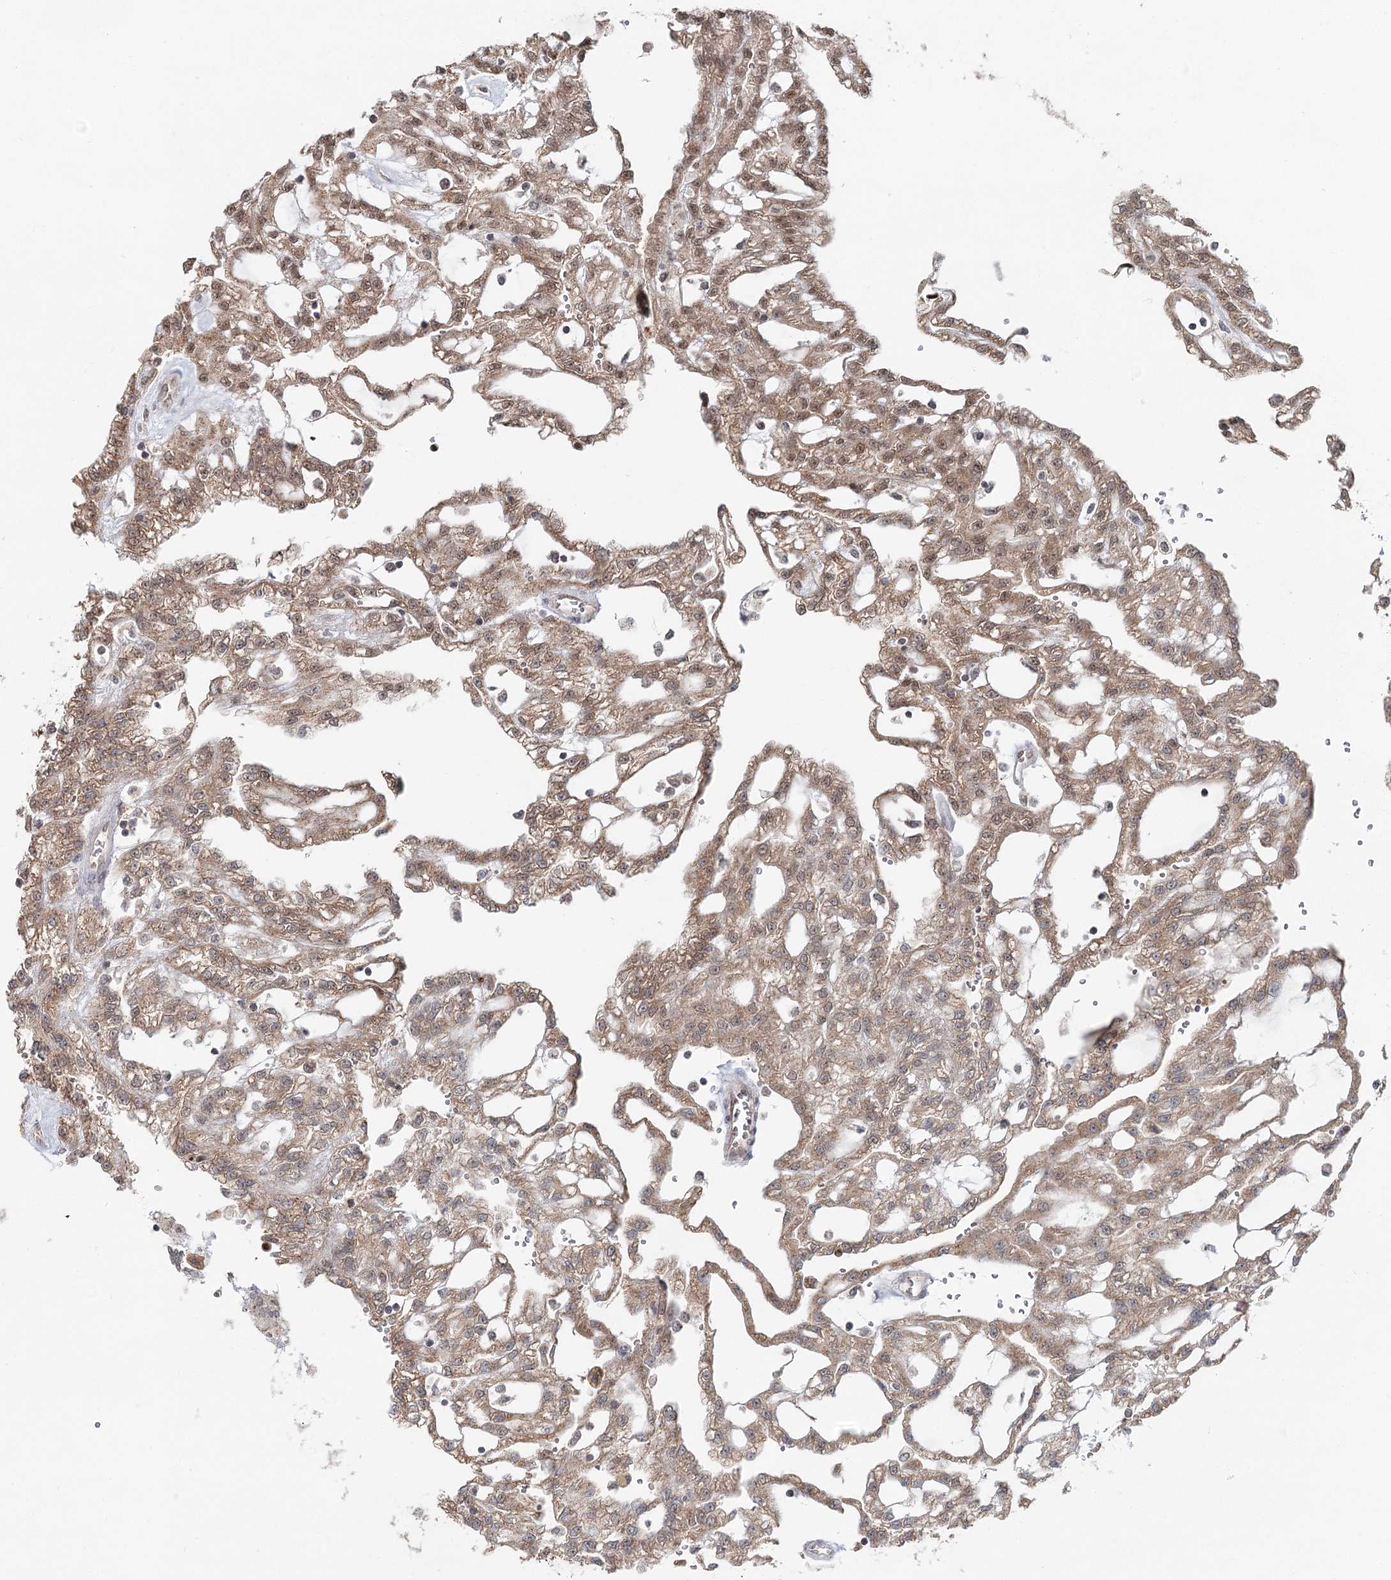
{"staining": {"intensity": "moderate", "quantity": ">75%", "location": "cytoplasmic/membranous,nuclear"}, "tissue": "renal cancer", "cell_type": "Tumor cells", "image_type": "cancer", "snomed": [{"axis": "morphology", "description": "Adenocarcinoma, NOS"}, {"axis": "topography", "description": "Kidney"}], "caption": "This histopathology image shows immunohistochemistry (IHC) staining of renal cancer, with medium moderate cytoplasmic/membranous and nuclear positivity in approximately >75% of tumor cells.", "gene": "GPALPP1", "patient": {"sex": "male", "age": 63}}